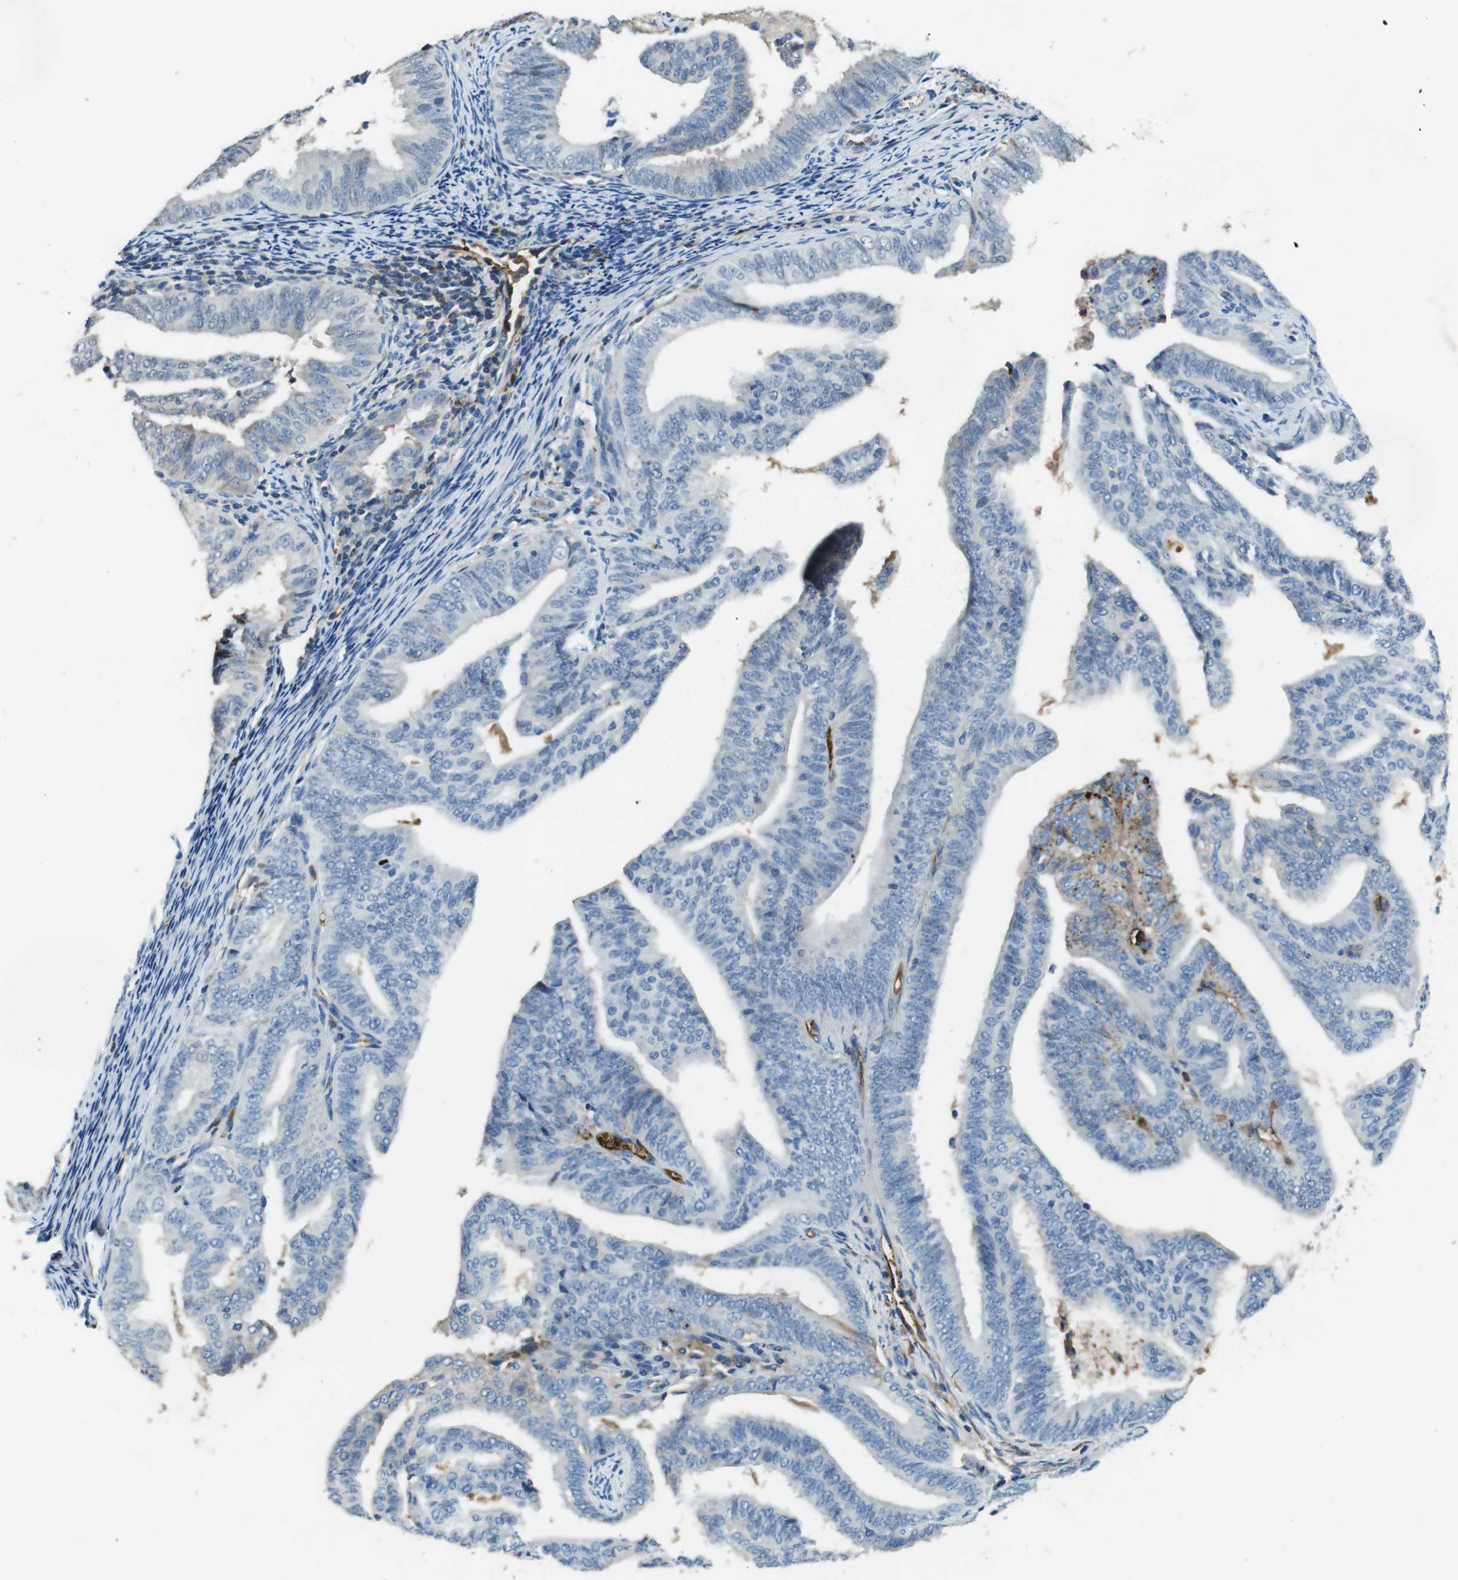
{"staining": {"intensity": "negative", "quantity": "none", "location": "none"}, "tissue": "endometrial cancer", "cell_type": "Tumor cells", "image_type": "cancer", "snomed": [{"axis": "morphology", "description": "Adenocarcinoma, NOS"}, {"axis": "topography", "description": "Endometrium"}], "caption": "IHC of human endometrial cancer (adenocarcinoma) demonstrates no positivity in tumor cells.", "gene": "TMPRSS15", "patient": {"sex": "female", "age": 58}}